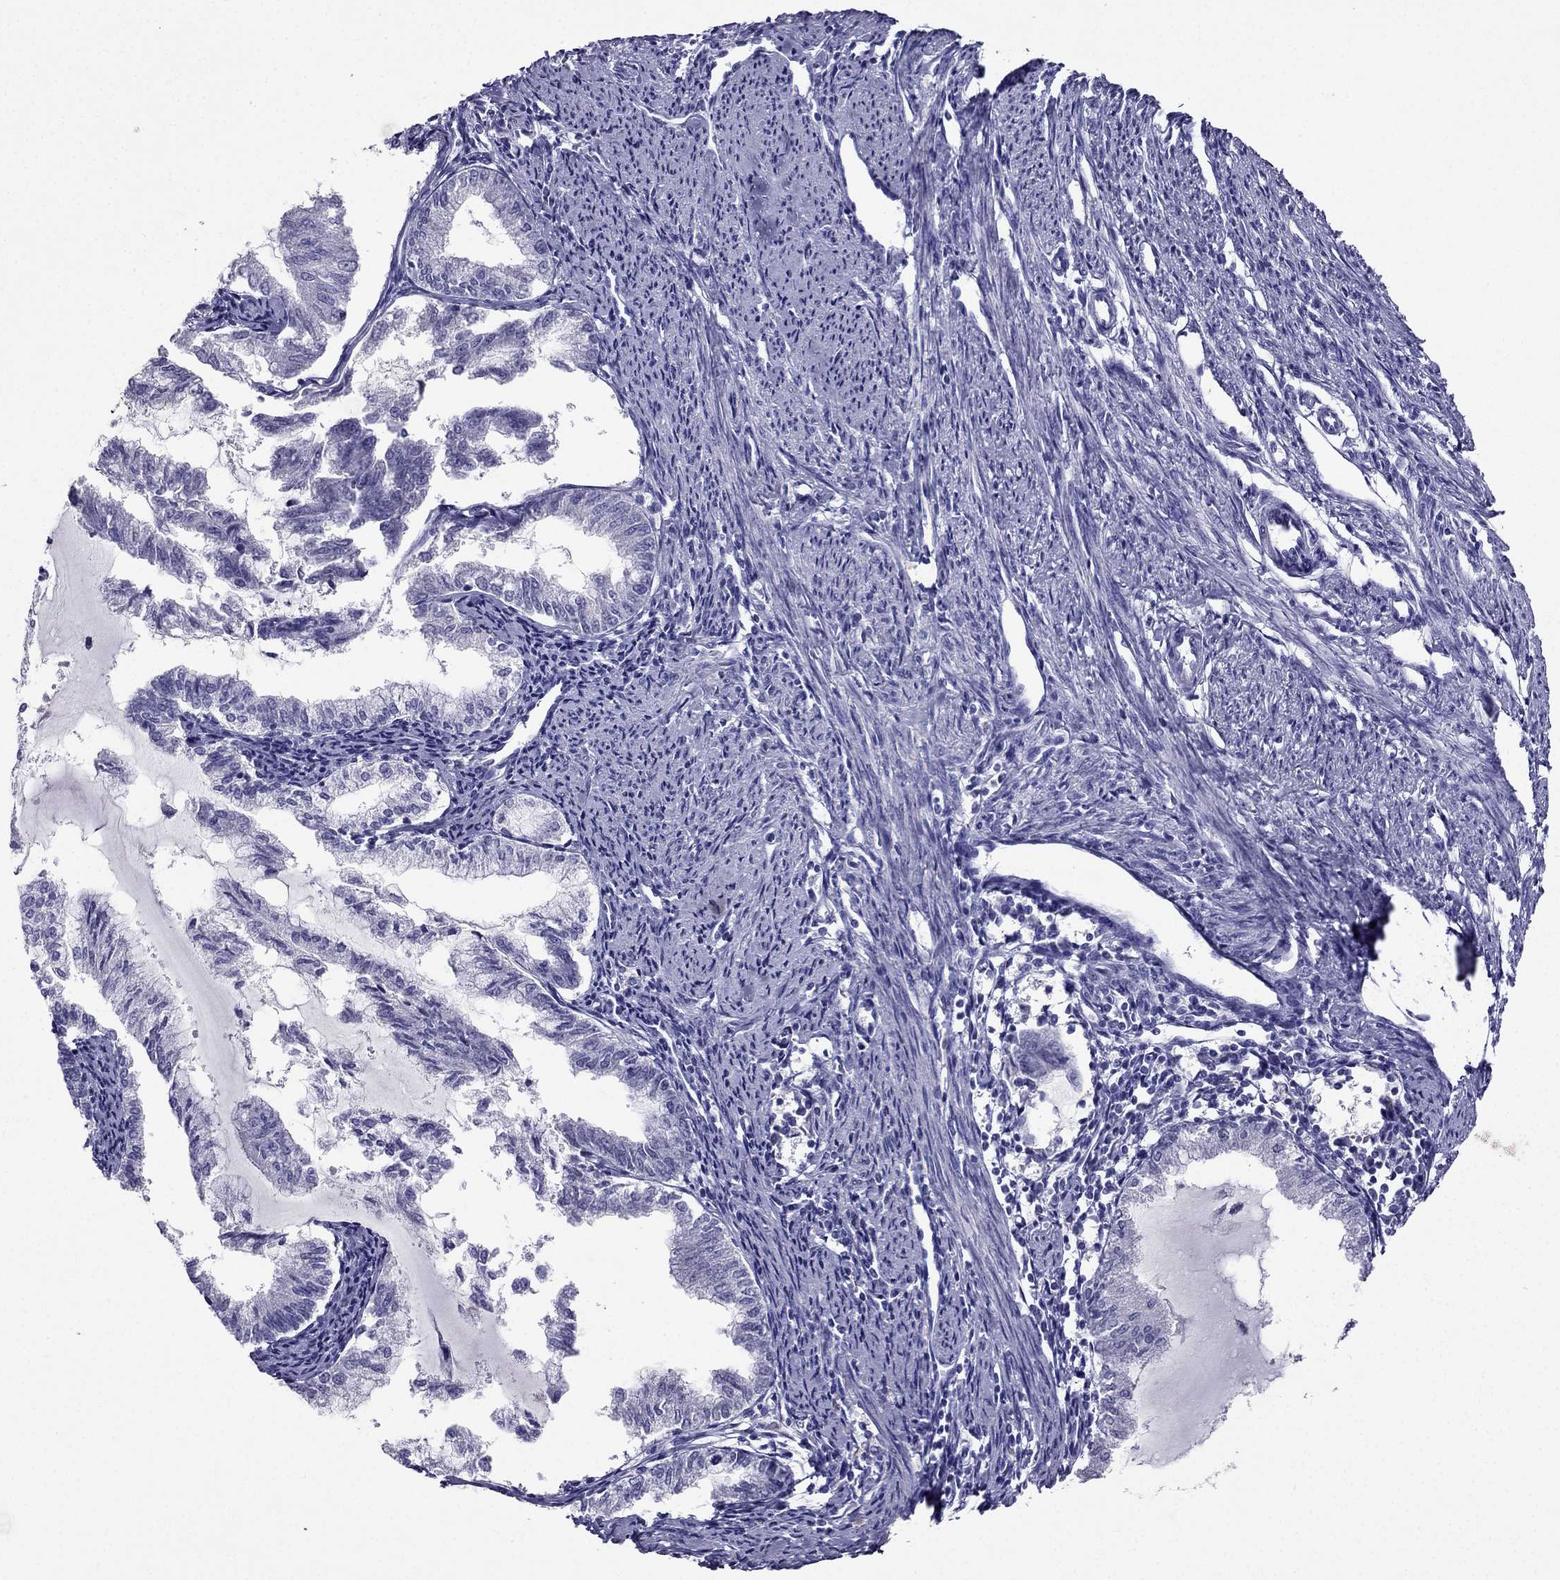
{"staining": {"intensity": "negative", "quantity": "none", "location": "none"}, "tissue": "endometrial cancer", "cell_type": "Tumor cells", "image_type": "cancer", "snomed": [{"axis": "morphology", "description": "Adenocarcinoma, NOS"}, {"axis": "topography", "description": "Endometrium"}], "caption": "Endometrial cancer stained for a protein using immunohistochemistry displays no expression tumor cells.", "gene": "ZNF541", "patient": {"sex": "female", "age": 79}}